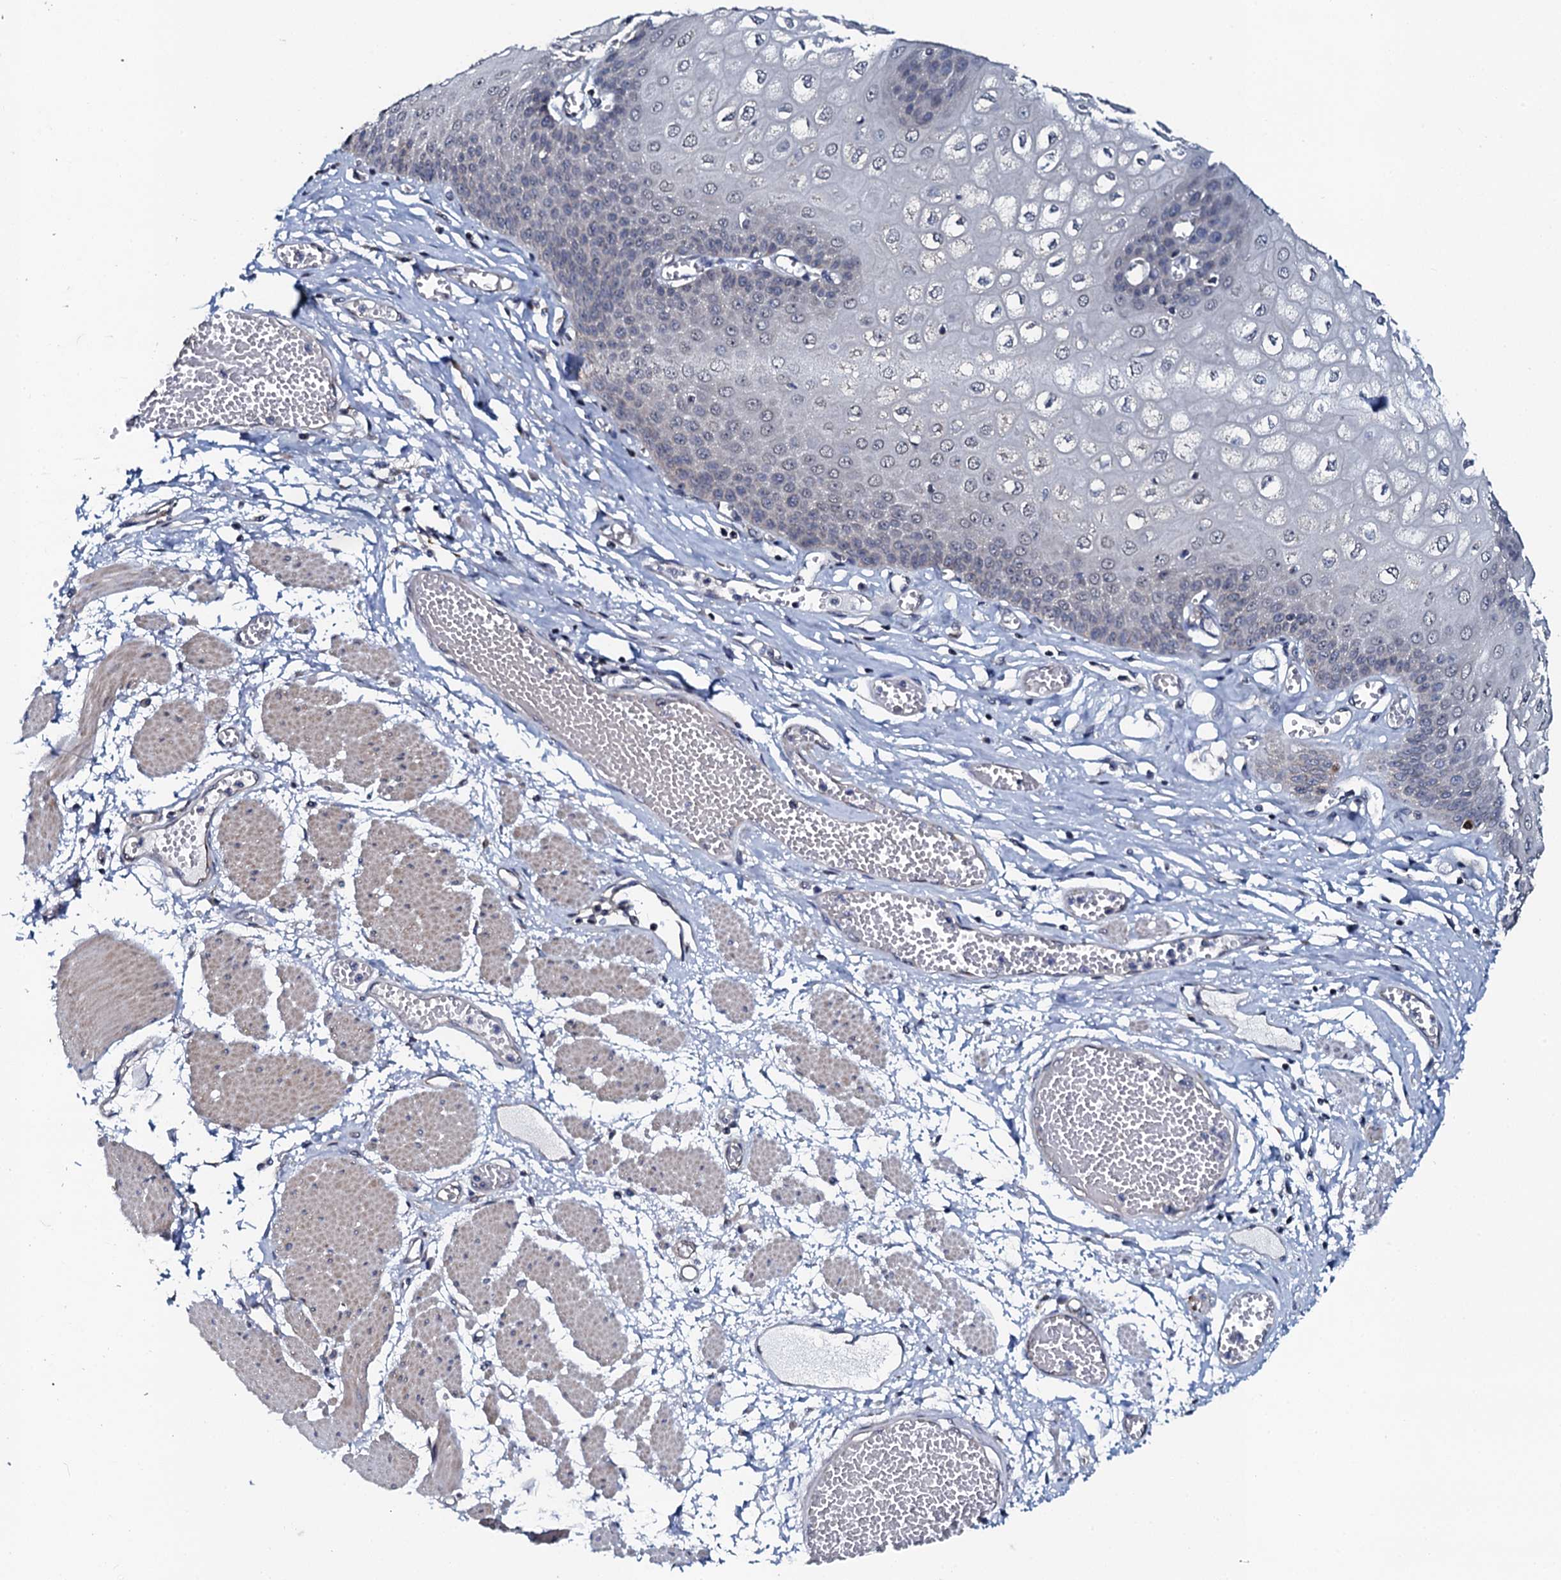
{"staining": {"intensity": "negative", "quantity": "none", "location": "none"}, "tissue": "esophagus", "cell_type": "Squamous epithelial cells", "image_type": "normal", "snomed": [{"axis": "morphology", "description": "Normal tissue, NOS"}, {"axis": "topography", "description": "Esophagus"}], "caption": "Micrograph shows no significant protein positivity in squamous epithelial cells of benign esophagus. (DAB (3,3'-diaminobenzidine) immunohistochemistry (IHC) visualized using brightfield microscopy, high magnification).", "gene": "GLCE", "patient": {"sex": "male", "age": 60}}